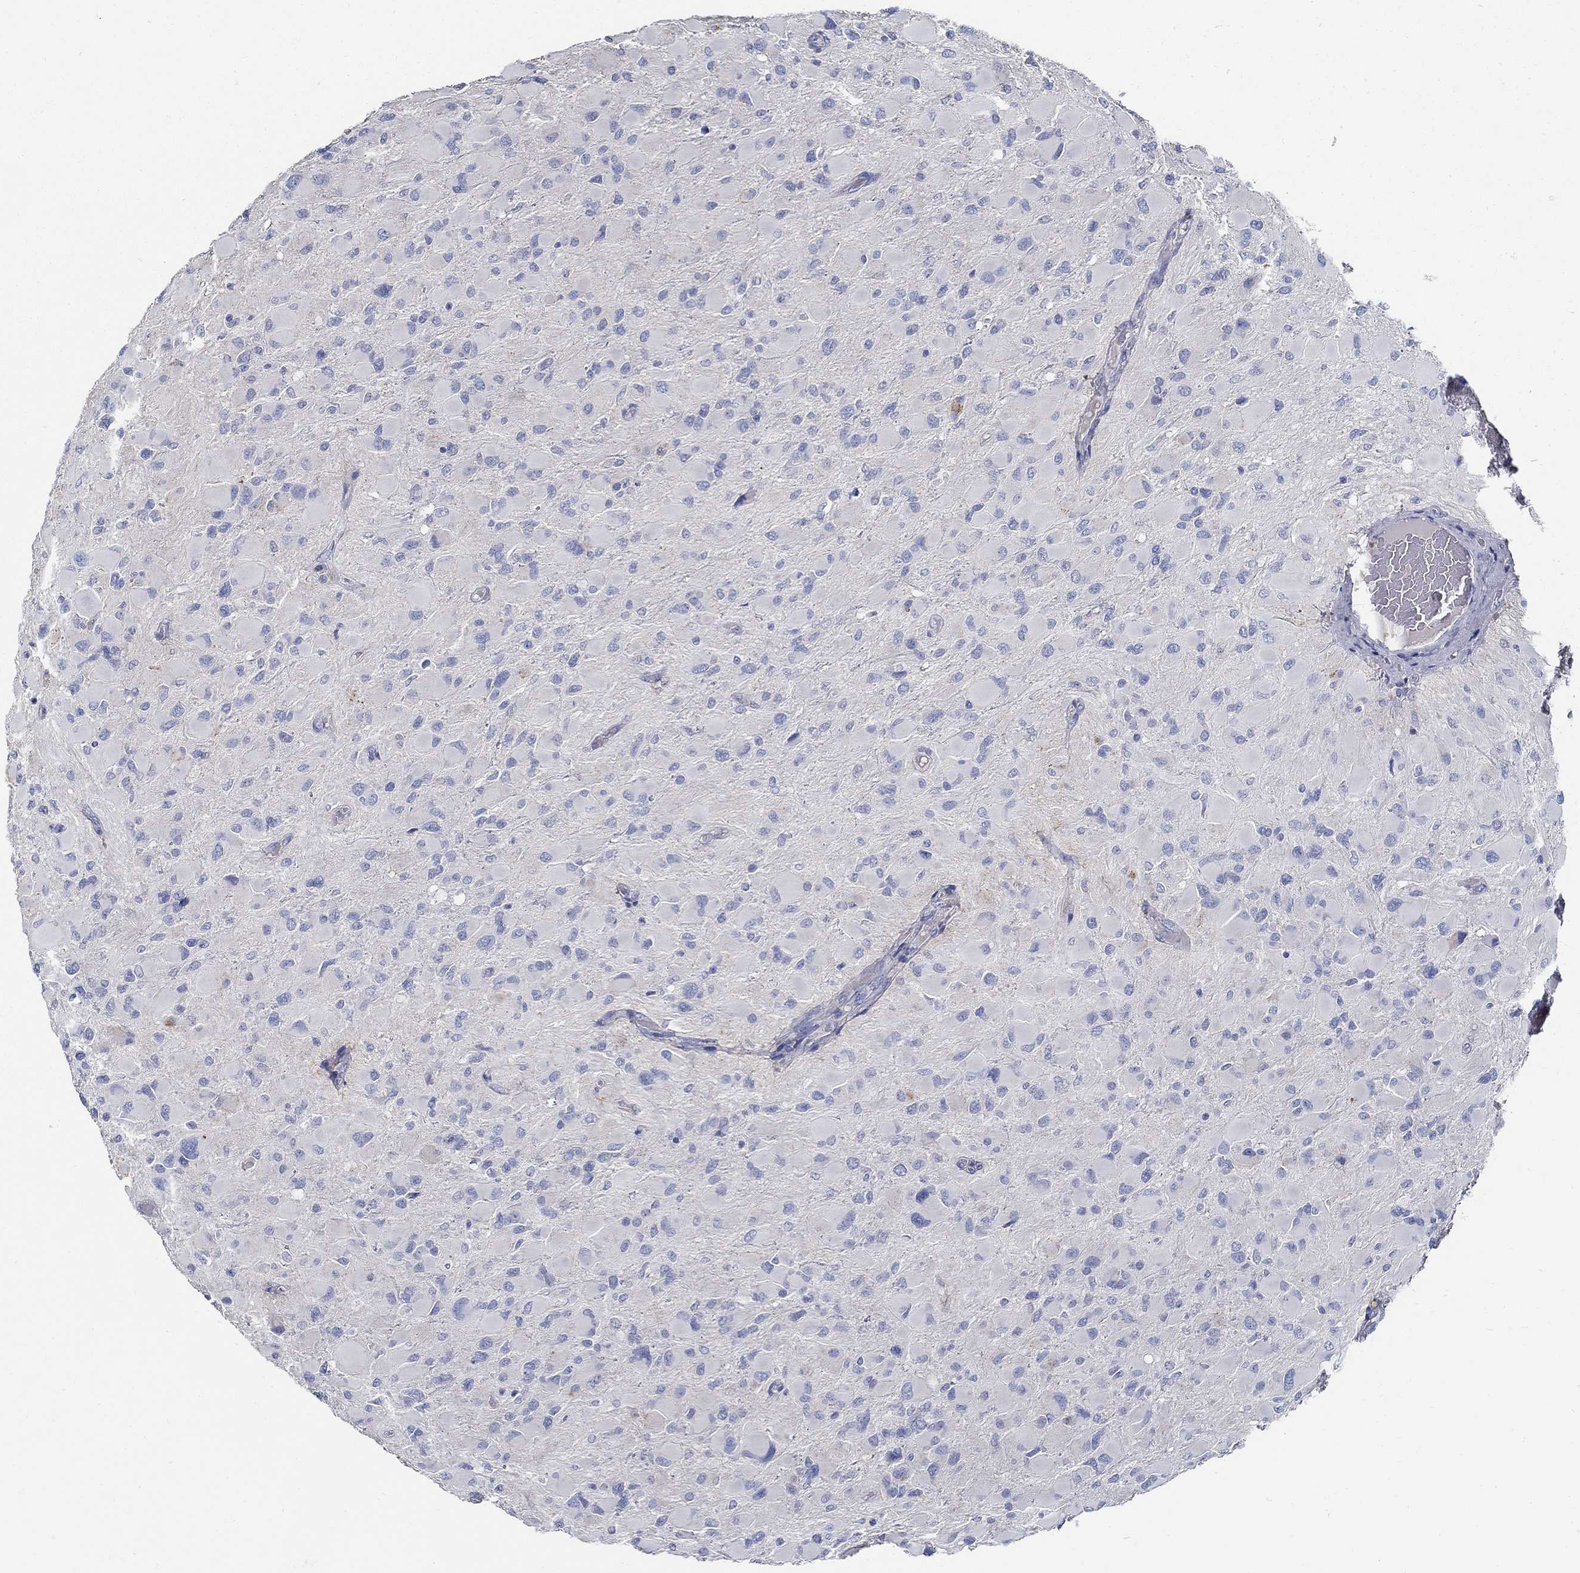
{"staining": {"intensity": "negative", "quantity": "none", "location": "none"}, "tissue": "glioma", "cell_type": "Tumor cells", "image_type": "cancer", "snomed": [{"axis": "morphology", "description": "Glioma, malignant, High grade"}, {"axis": "topography", "description": "Cerebral cortex"}], "caption": "Immunohistochemical staining of malignant glioma (high-grade) demonstrates no significant expression in tumor cells.", "gene": "TGFBI", "patient": {"sex": "female", "age": 36}}